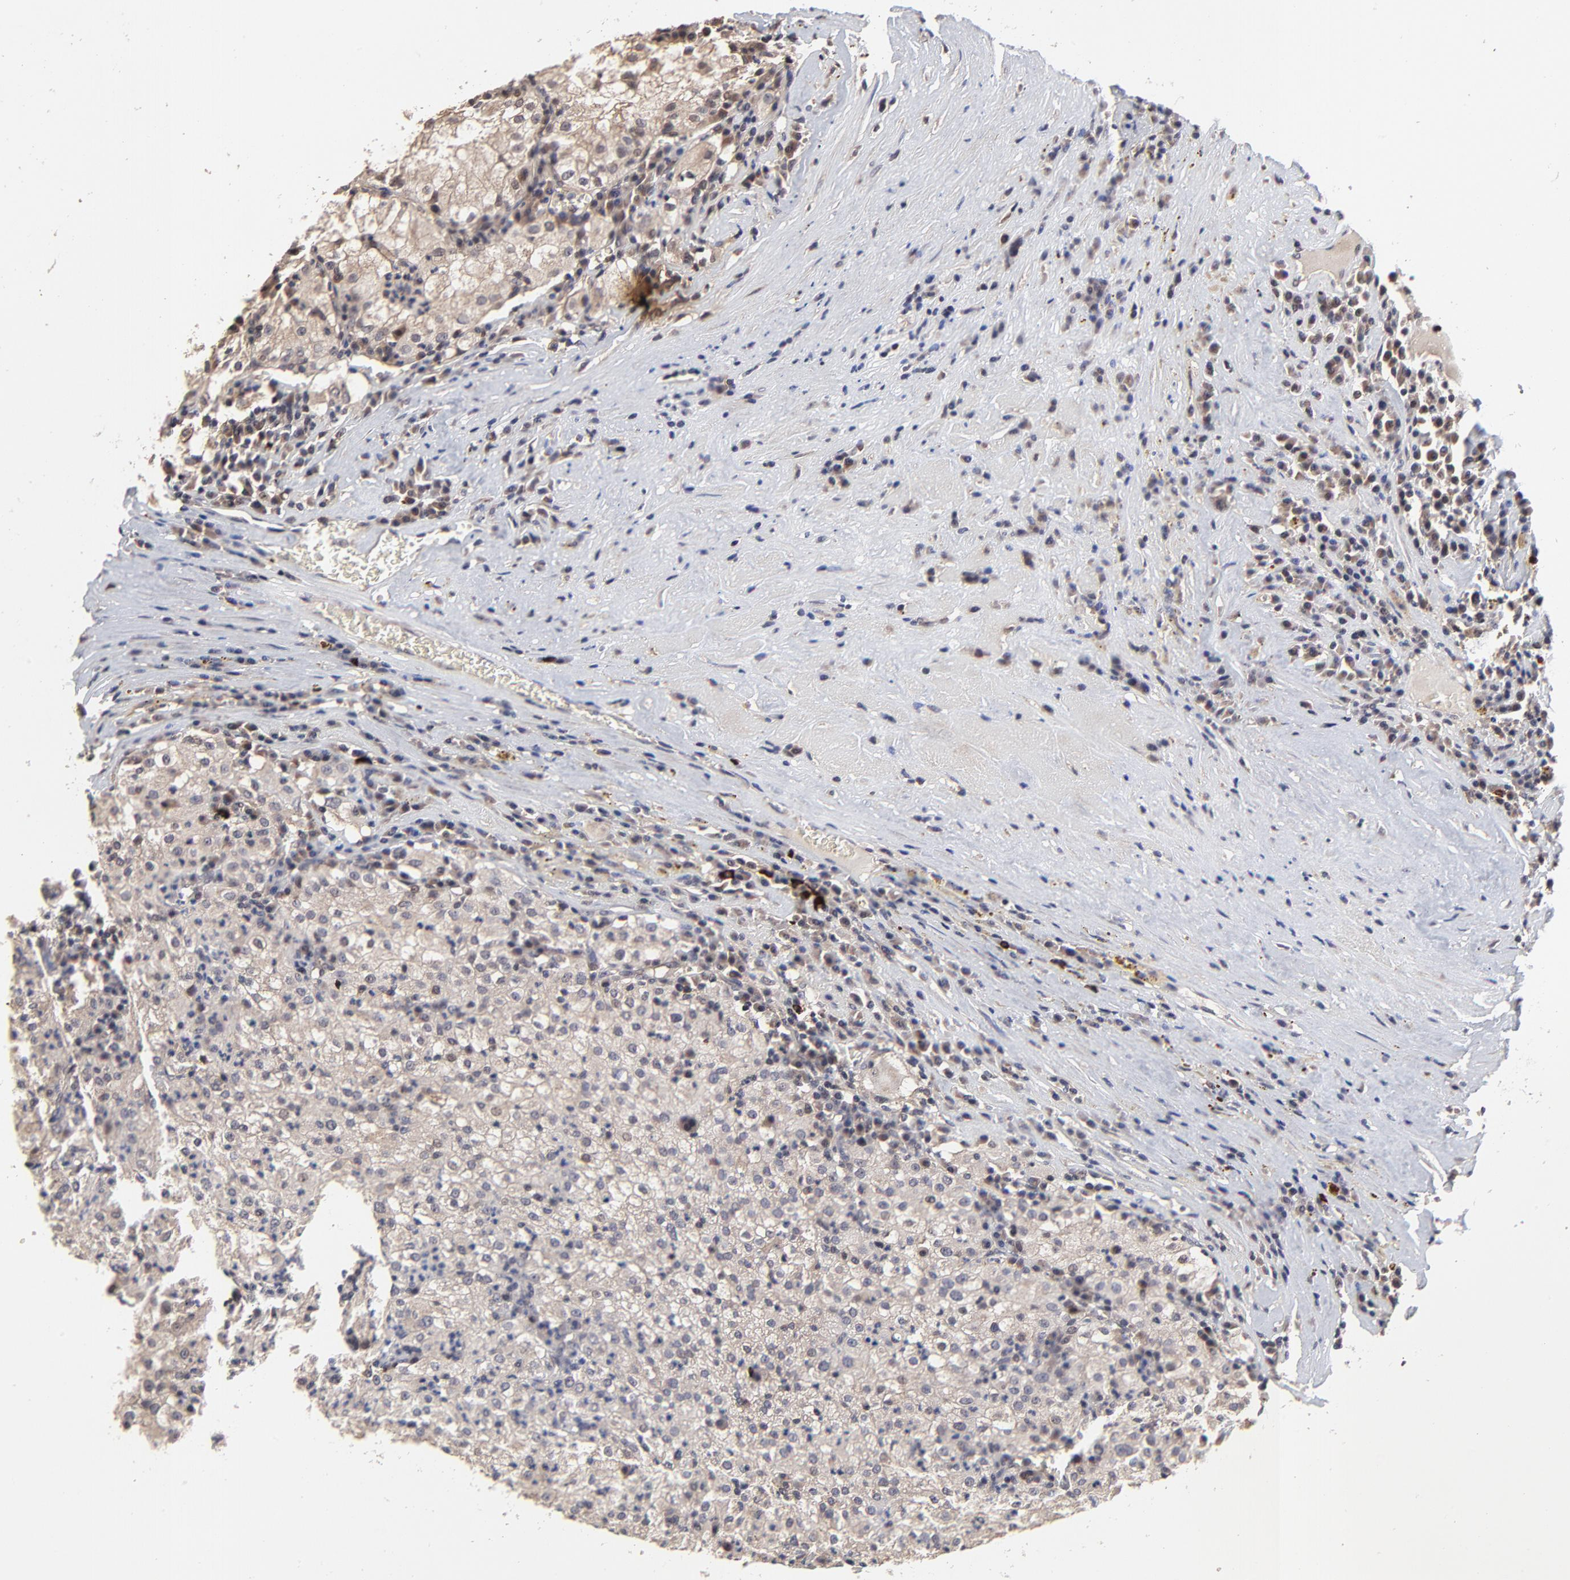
{"staining": {"intensity": "weak", "quantity": ">75%", "location": "cytoplasmic/membranous"}, "tissue": "renal cancer", "cell_type": "Tumor cells", "image_type": "cancer", "snomed": [{"axis": "morphology", "description": "Adenocarcinoma, NOS"}, {"axis": "topography", "description": "Kidney"}], "caption": "Immunohistochemical staining of human renal cancer shows low levels of weak cytoplasmic/membranous protein staining in approximately >75% of tumor cells. The staining was performed using DAB, with brown indicating positive protein expression. Nuclei are stained blue with hematoxylin.", "gene": "FRMD8", "patient": {"sex": "male", "age": 59}}